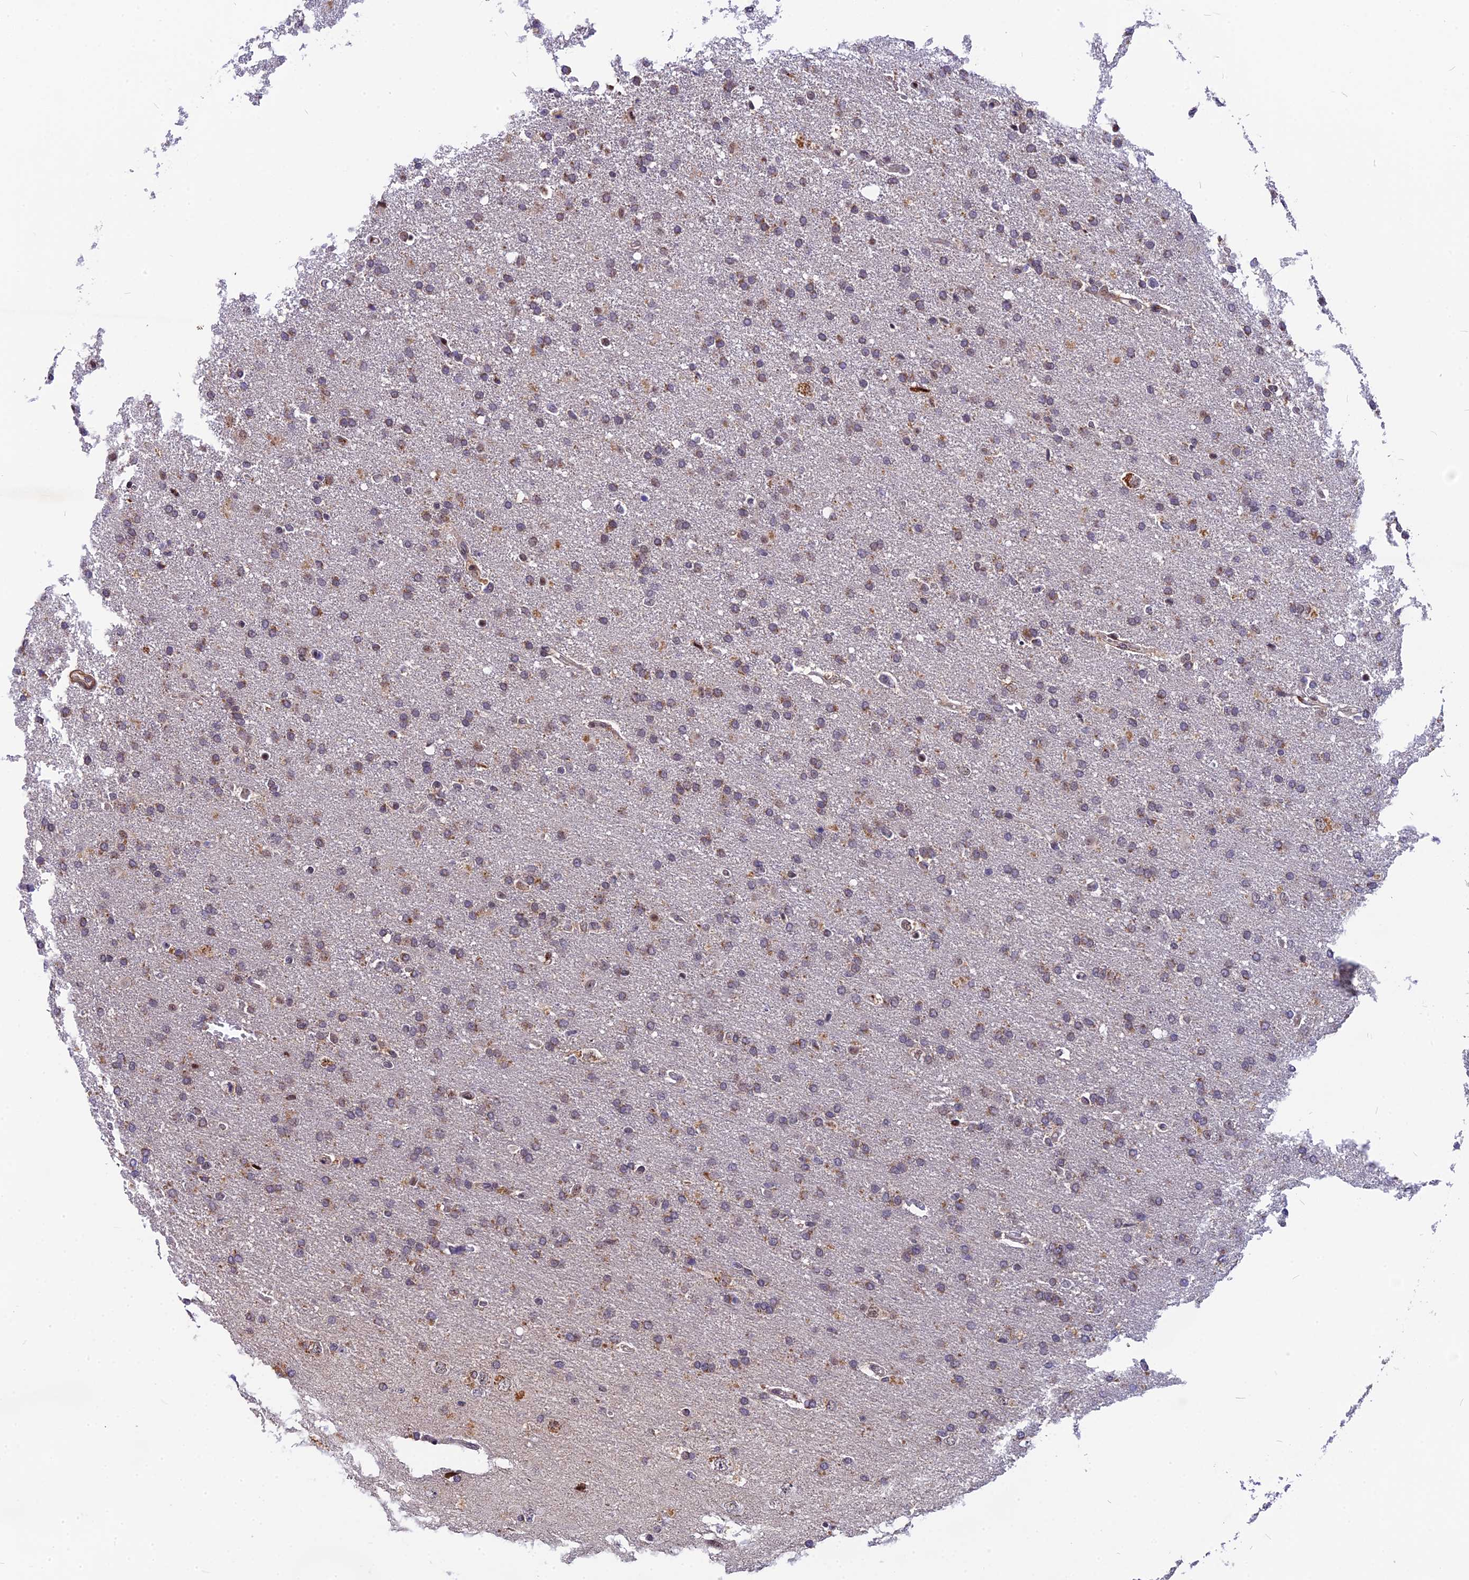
{"staining": {"intensity": "weak", "quantity": "25%-75%", "location": "cytoplasmic/membranous"}, "tissue": "glioma", "cell_type": "Tumor cells", "image_type": "cancer", "snomed": [{"axis": "morphology", "description": "Glioma, malignant, High grade"}, {"axis": "topography", "description": "Brain"}], "caption": "Immunohistochemistry (IHC) staining of malignant glioma (high-grade), which exhibits low levels of weak cytoplasmic/membranous expression in approximately 25%-75% of tumor cells indicating weak cytoplasmic/membranous protein expression. The staining was performed using DAB (brown) for protein detection and nuclei were counterstained in hematoxylin (blue).", "gene": "CMC1", "patient": {"sex": "male", "age": 72}}